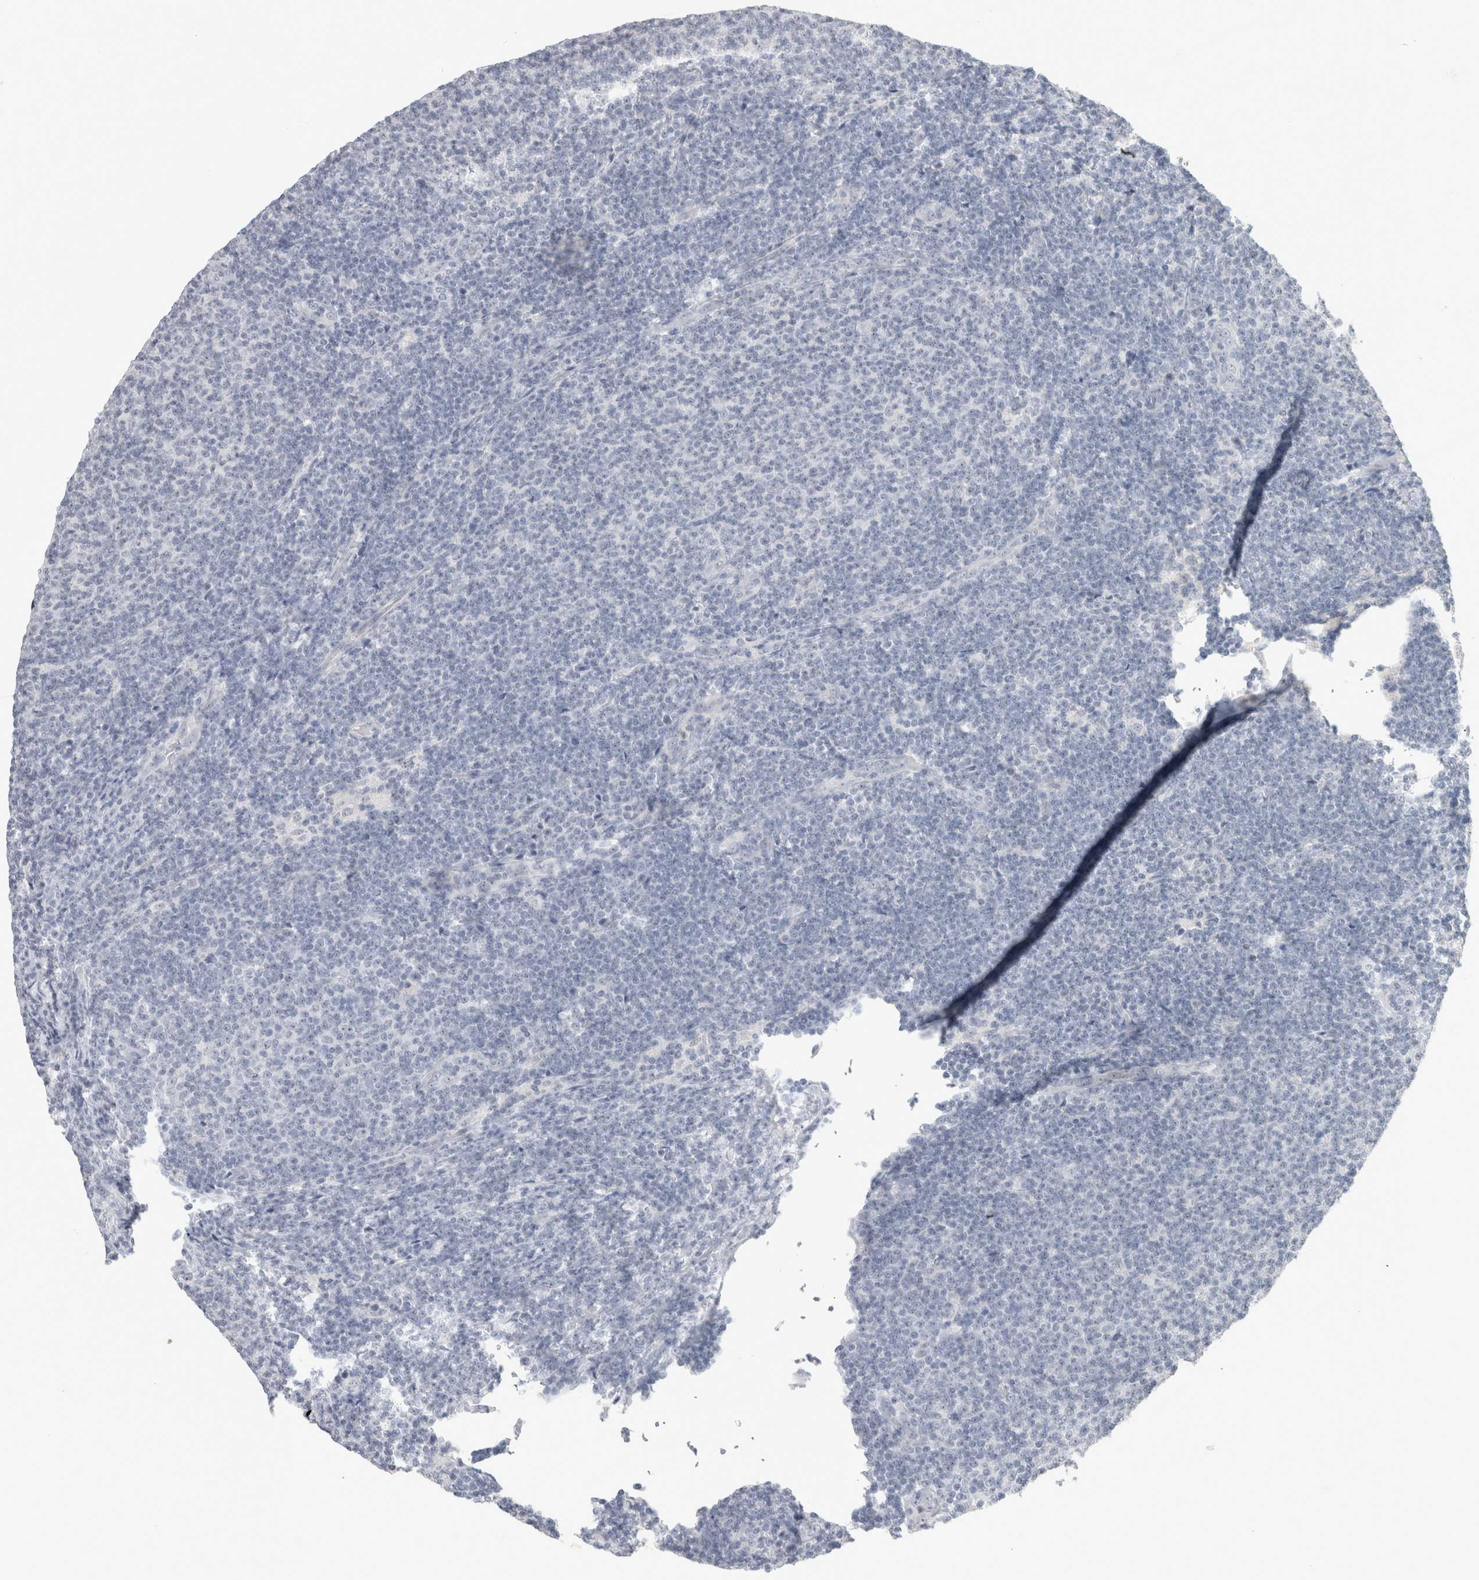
{"staining": {"intensity": "negative", "quantity": "none", "location": "none"}, "tissue": "lymphoma", "cell_type": "Tumor cells", "image_type": "cancer", "snomed": [{"axis": "morphology", "description": "Malignant lymphoma, non-Hodgkin's type, Low grade"}, {"axis": "topography", "description": "Lymph node"}], "caption": "Immunohistochemistry image of neoplastic tissue: human malignant lymphoma, non-Hodgkin's type (low-grade) stained with DAB (3,3'-diaminobenzidine) exhibits no significant protein expression in tumor cells.", "gene": "FMR1NB", "patient": {"sex": "male", "age": 66}}